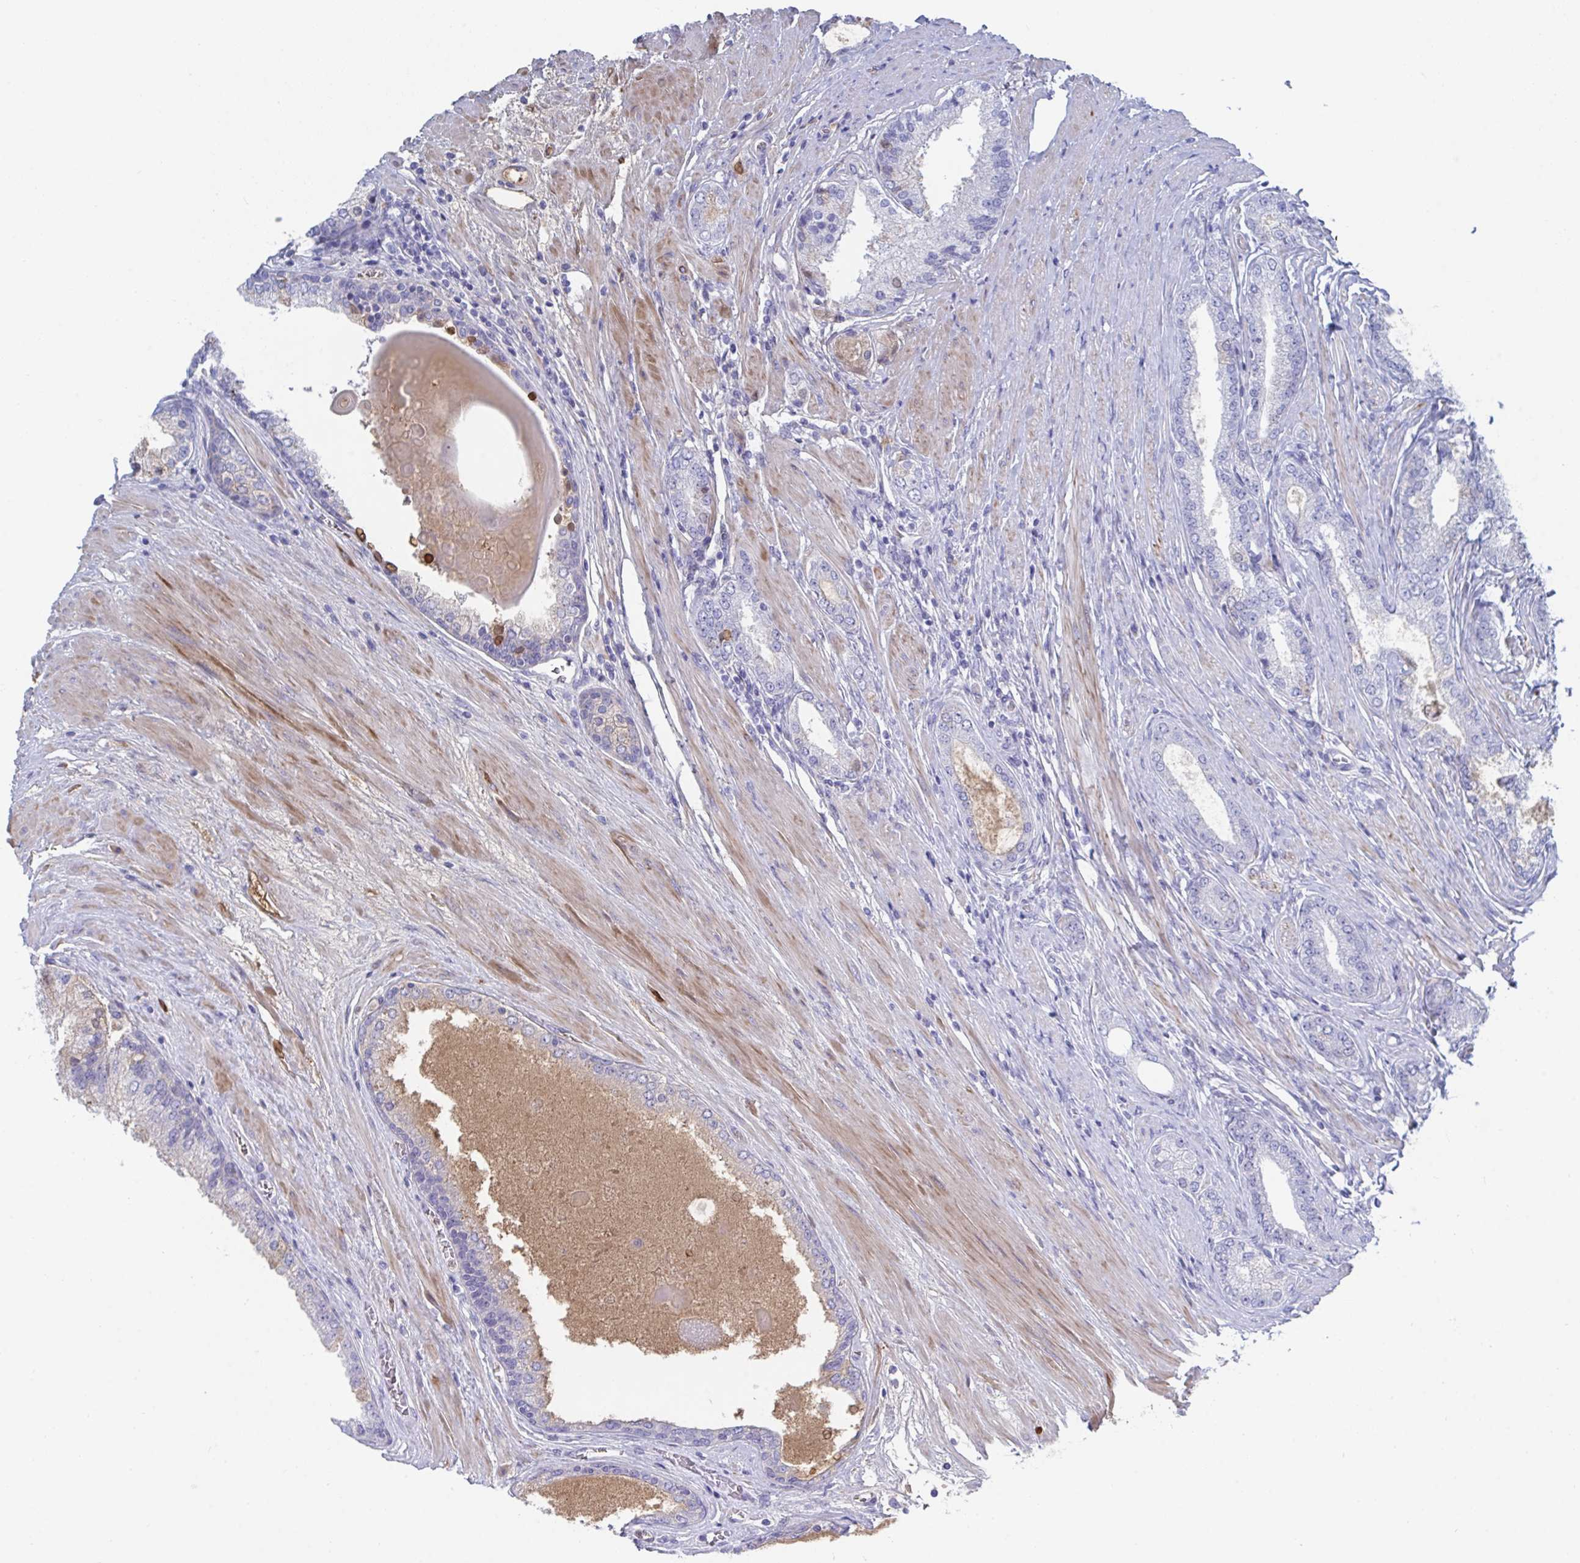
{"staining": {"intensity": "negative", "quantity": "none", "location": "none"}, "tissue": "prostate cancer", "cell_type": "Tumor cells", "image_type": "cancer", "snomed": [{"axis": "morphology", "description": "Adenocarcinoma, High grade"}, {"axis": "topography", "description": "Prostate"}], "caption": "High magnification brightfield microscopy of prostate cancer stained with DAB (brown) and counterstained with hematoxylin (blue): tumor cells show no significant staining.", "gene": "TNFAIP6", "patient": {"sex": "male", "age": 67}}